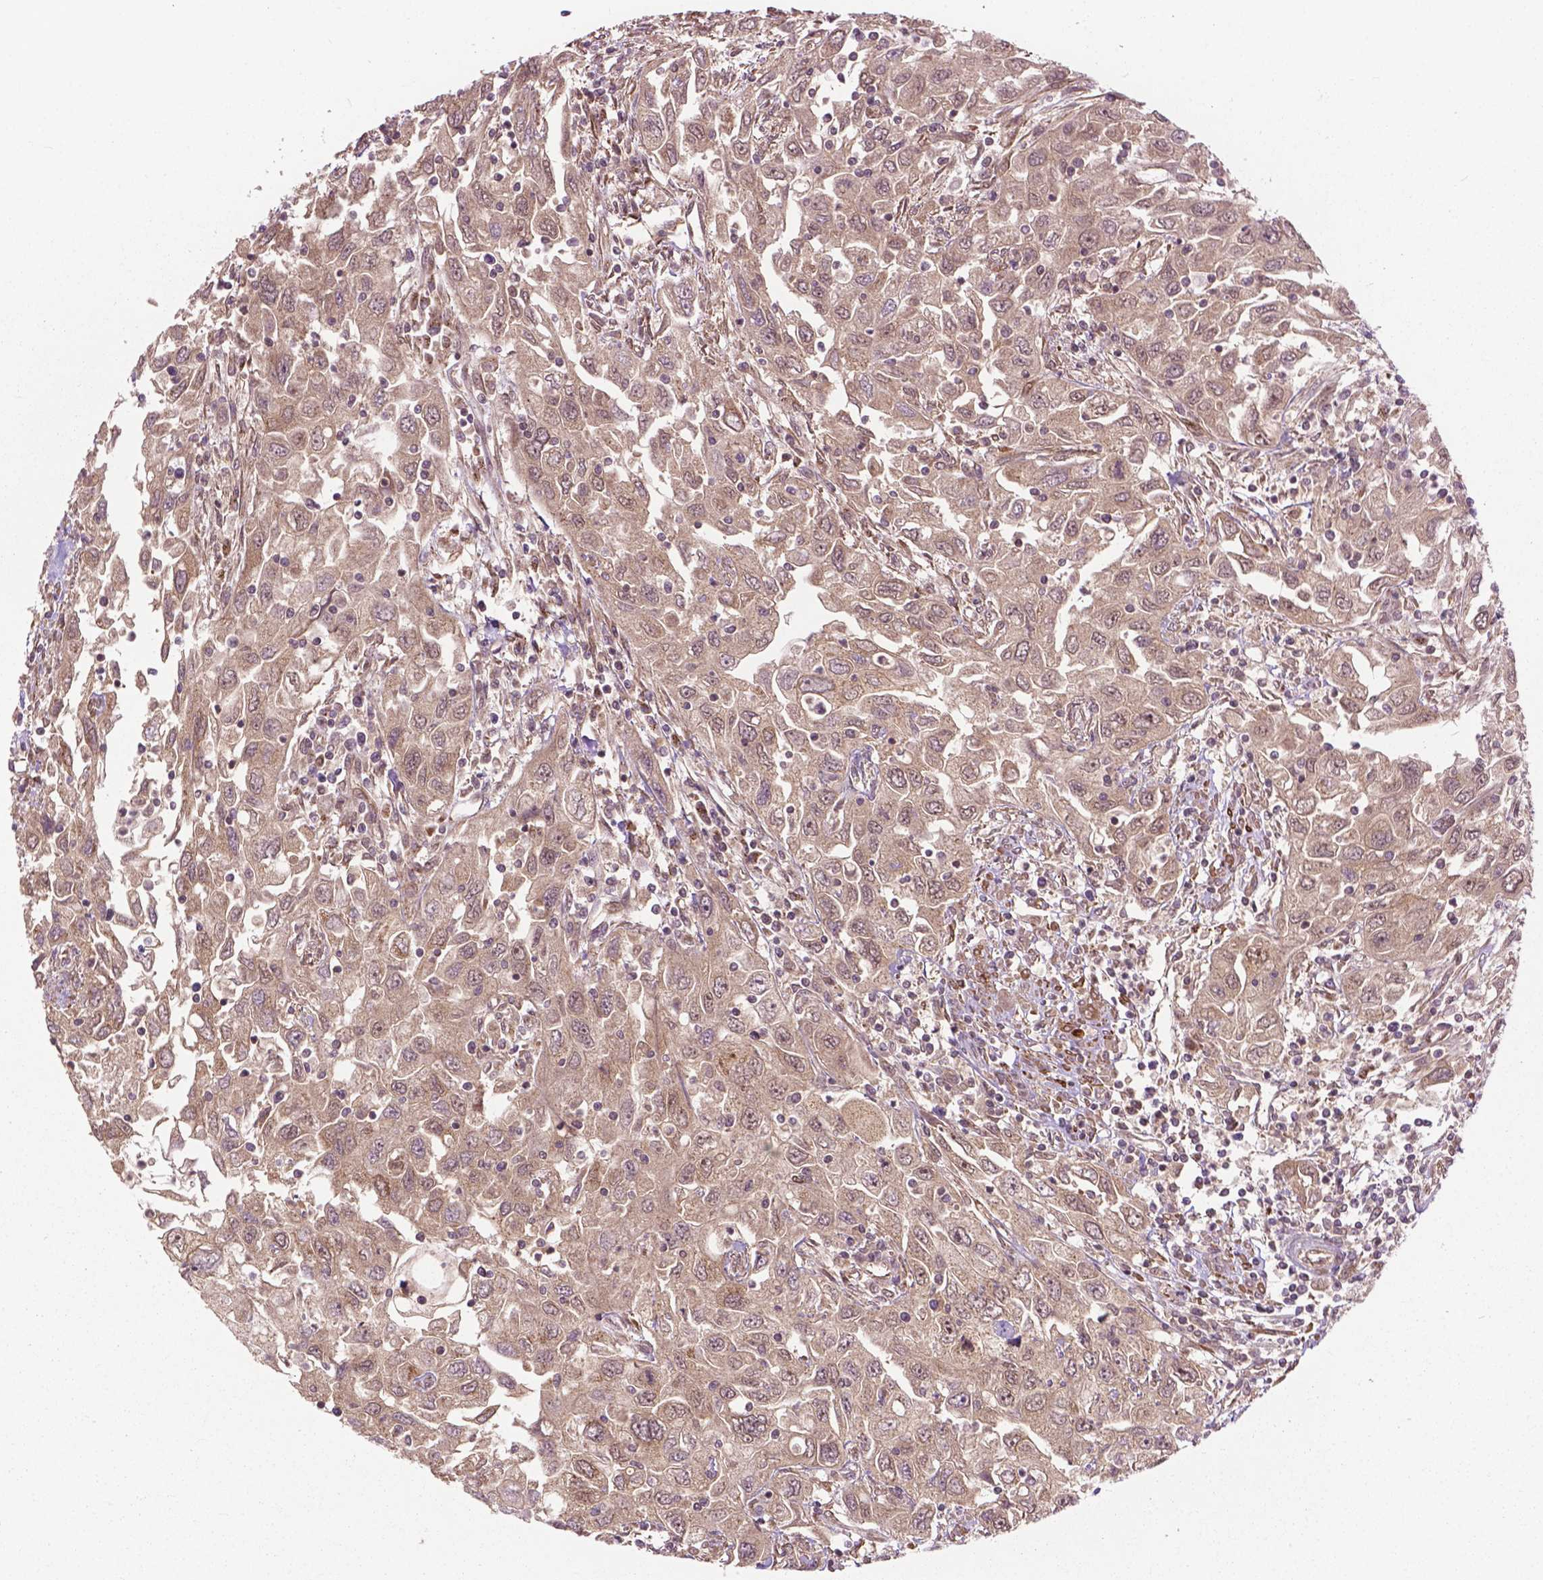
{"staining": {"intensity": "weak", "quantity": ">75%", "location": "cytoplasmic/membranous"}, "tissue": "urothelial cancer", "cell_type": "Tumor cells", "image_type": "cancer", "snomed": [{"axis": "morphology", "description": "Urothelial carcinoma, High grade"}, {"axis": "topography", "description": "Urinary bladder"}], "caption": "Human urothelial carcinoma (high-grade) stained with a protein marker displays weak staining in tumor cells.", "gene": "PPP1CB", "patient": {"sex": "male", "age": 76}}